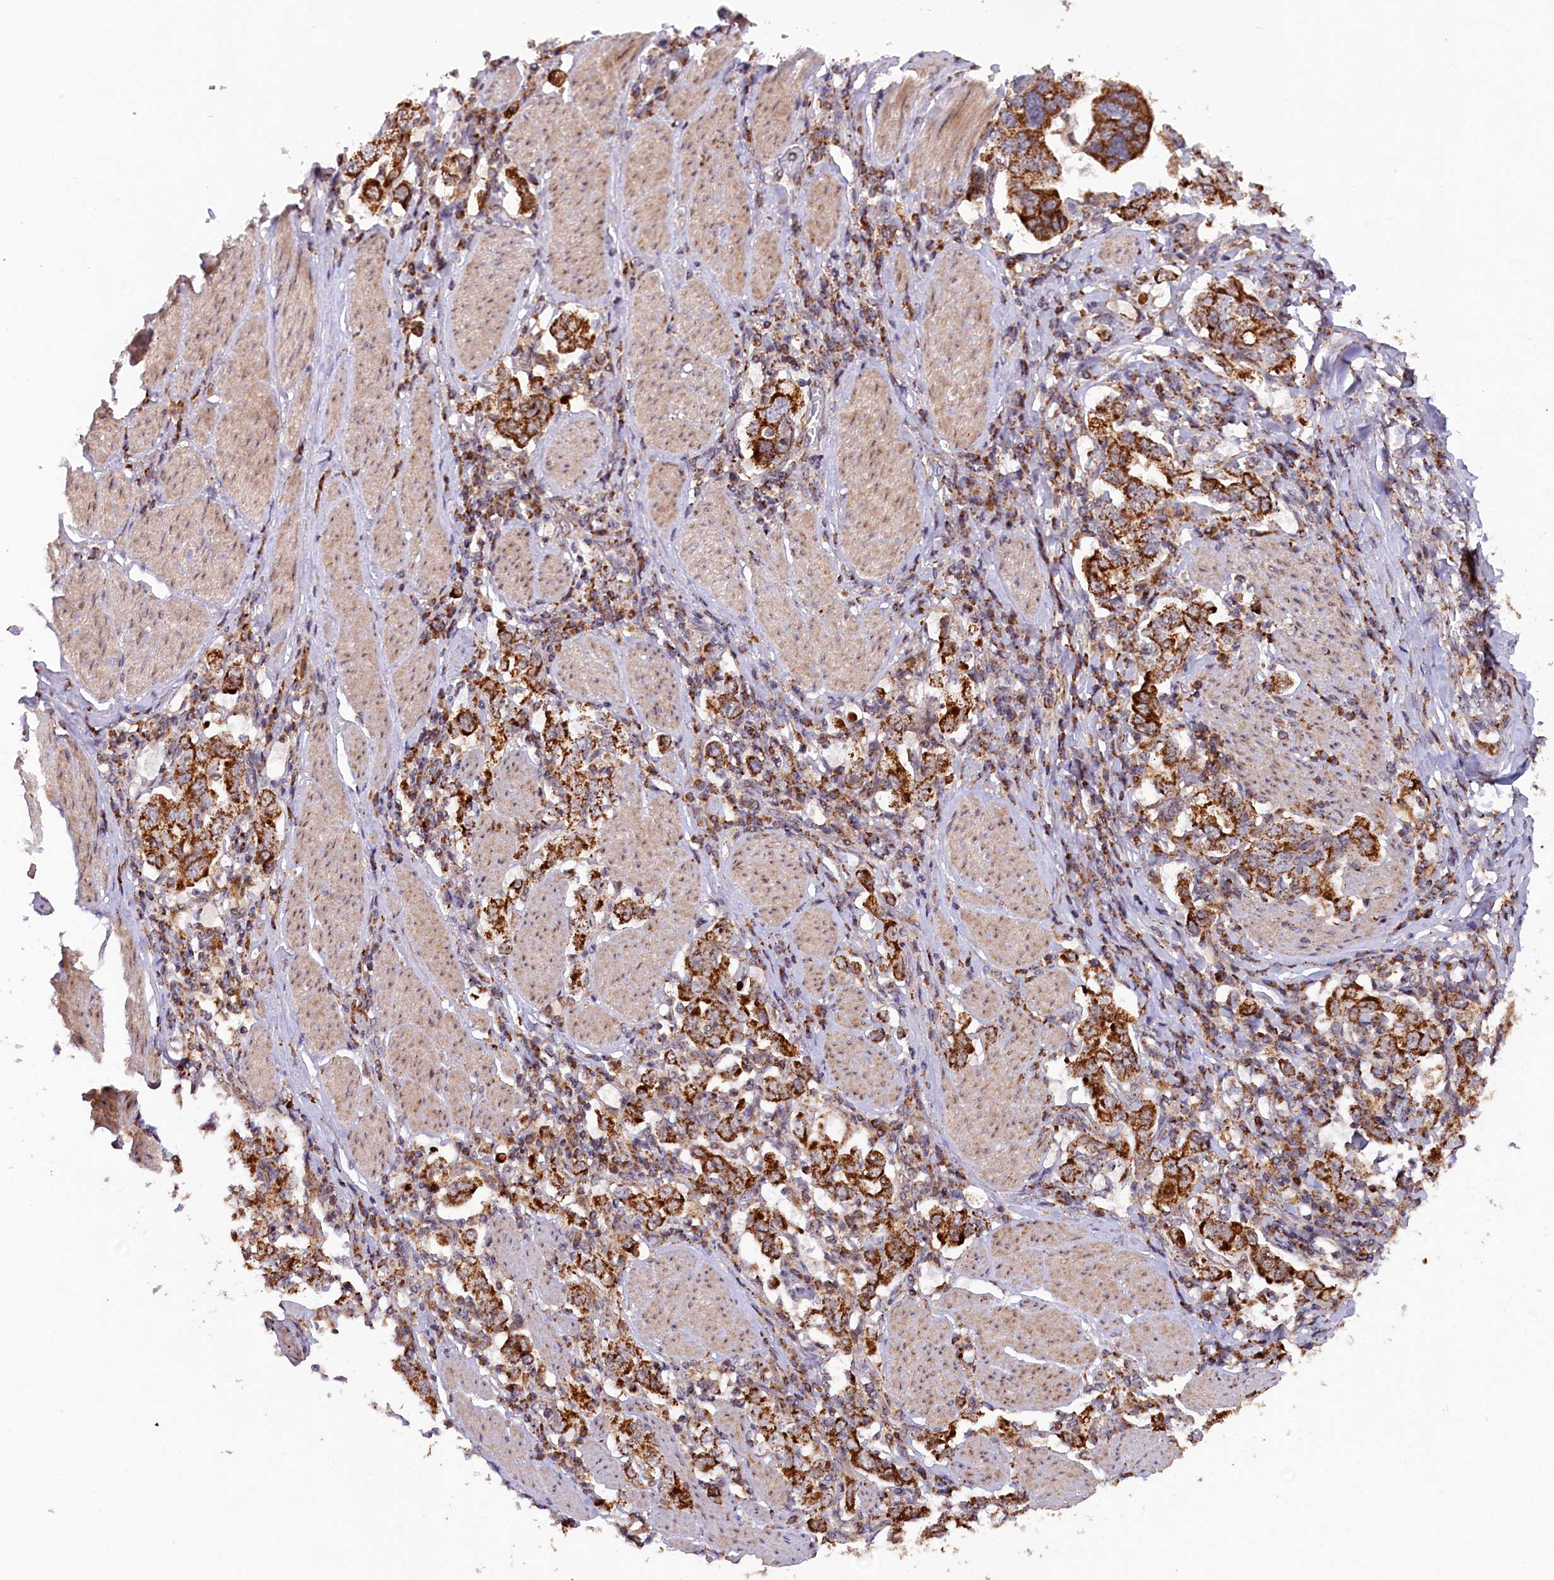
{"staining": {"intensity": "strong", "quantity": ">75%", "location": "cytoplasmic/membranous"}, "tissue": "stomach cancer", "cell_type": "Tumor cells", "image_type": "cancer", "snomed": [{"axis": "morphology", "description": "Adenocarcinoma, NOS"}, {"axis": "topography", "description": "Stomach, upper"}], "caption": "Adenocarcinoma (stomach) stained with a brown dye displays strong cytoplasmic/membranous positive staining in about >75% of tumor cells.", "gene": "DUS3L", "patient": {"sex": "male", "age": 62}}